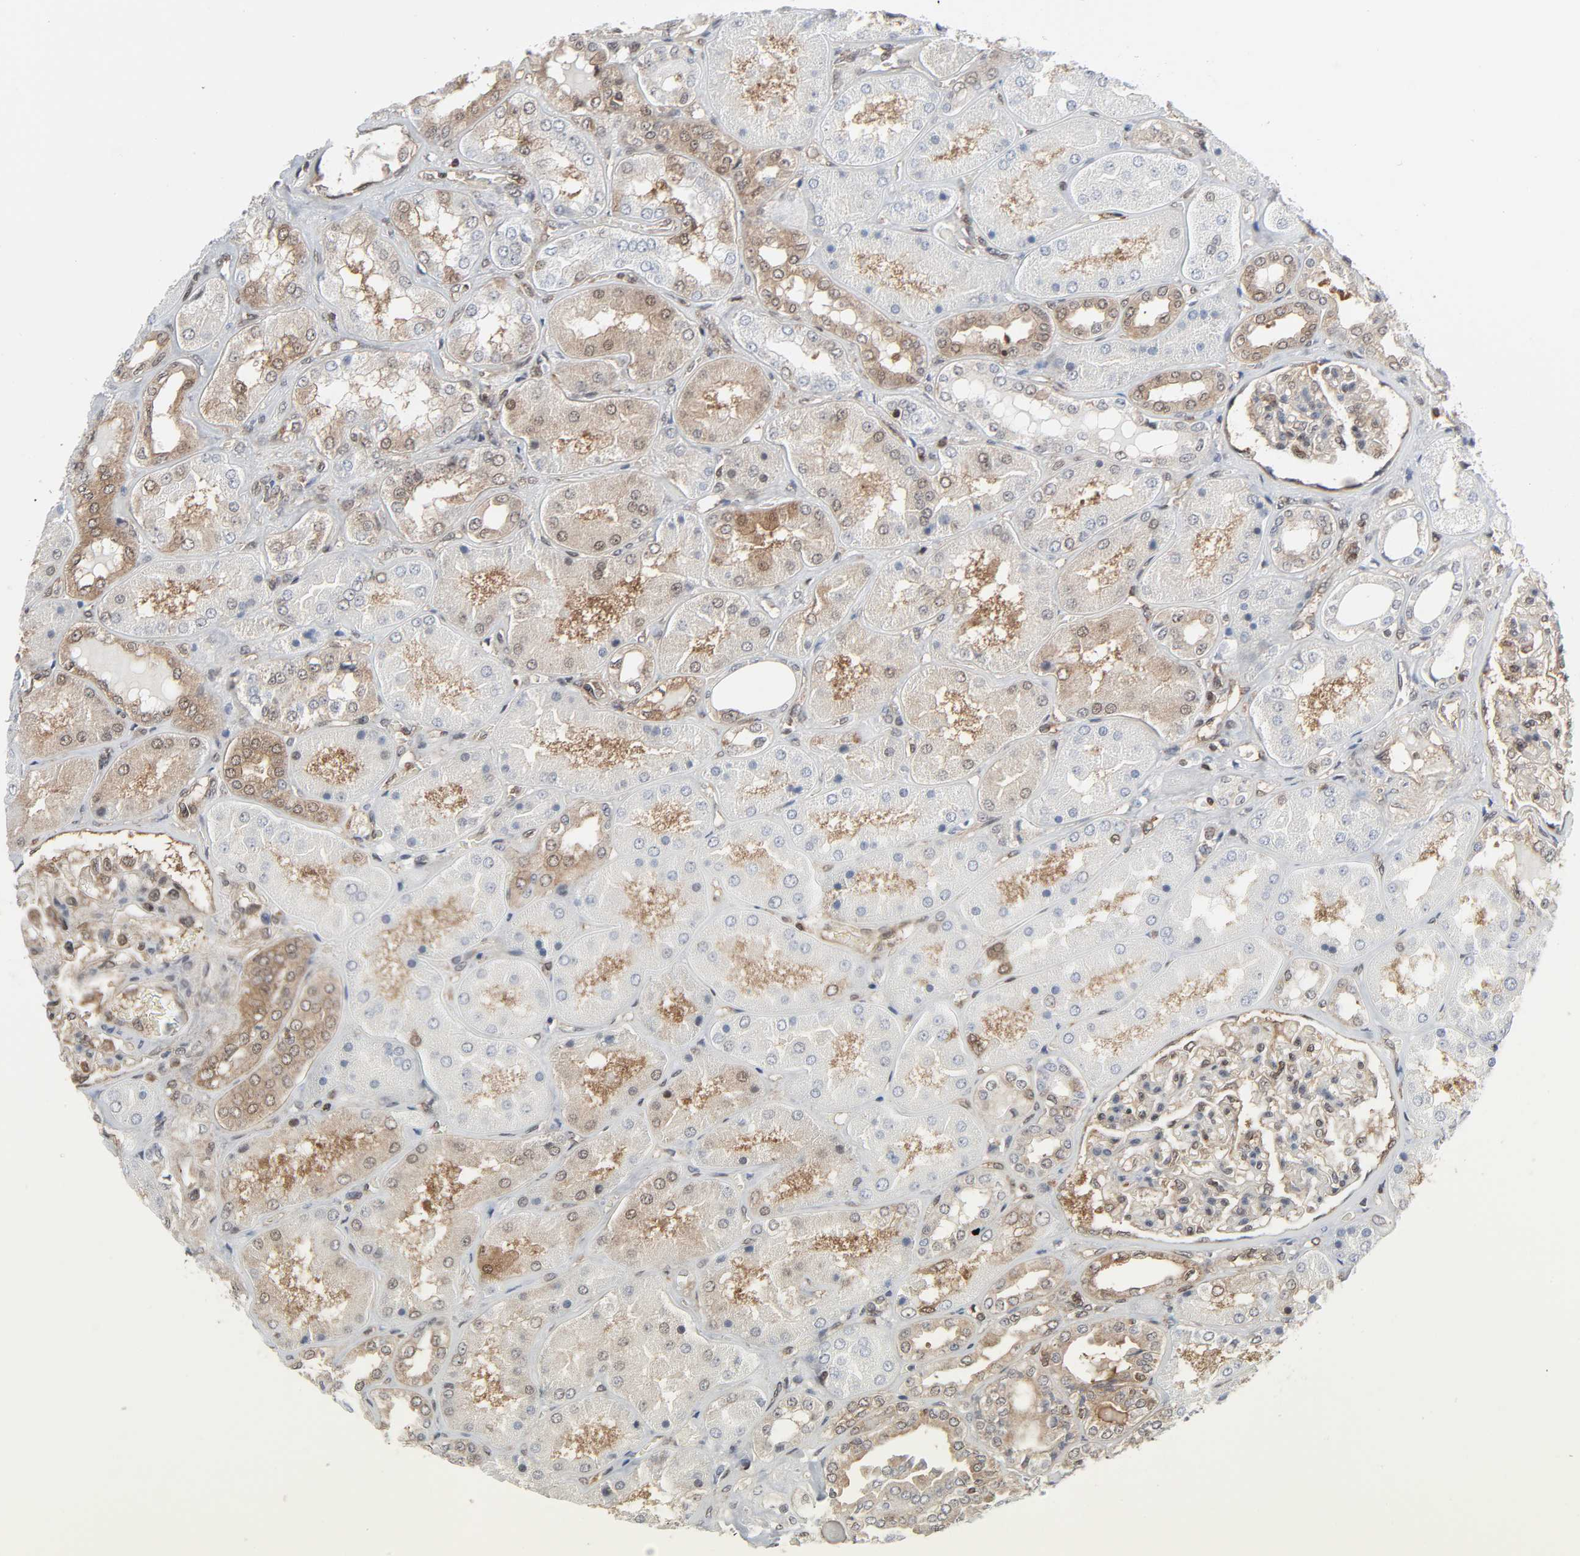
{"staining": {"intensity": "moderate", "quantity": ">75%", "location": "cytoplasmic/membranous"}, "tissue": "kidney", "cell_type": "Cells in glomeruli", "image_type": "normal", "snomed": [{"axis": "morphology", "description": "Normal tissue, NOS"}, {"axis": "topography", "description": "Kidney"}], "caption": "An IHC image of unremarkable tissue is shown. Protein staining in brown labels moderate cytoplasmic/membranous positivity in kidney within cells in glomeruli.", "gene": "GSK3A", "patient": {"sex": "female", "age": 56}}